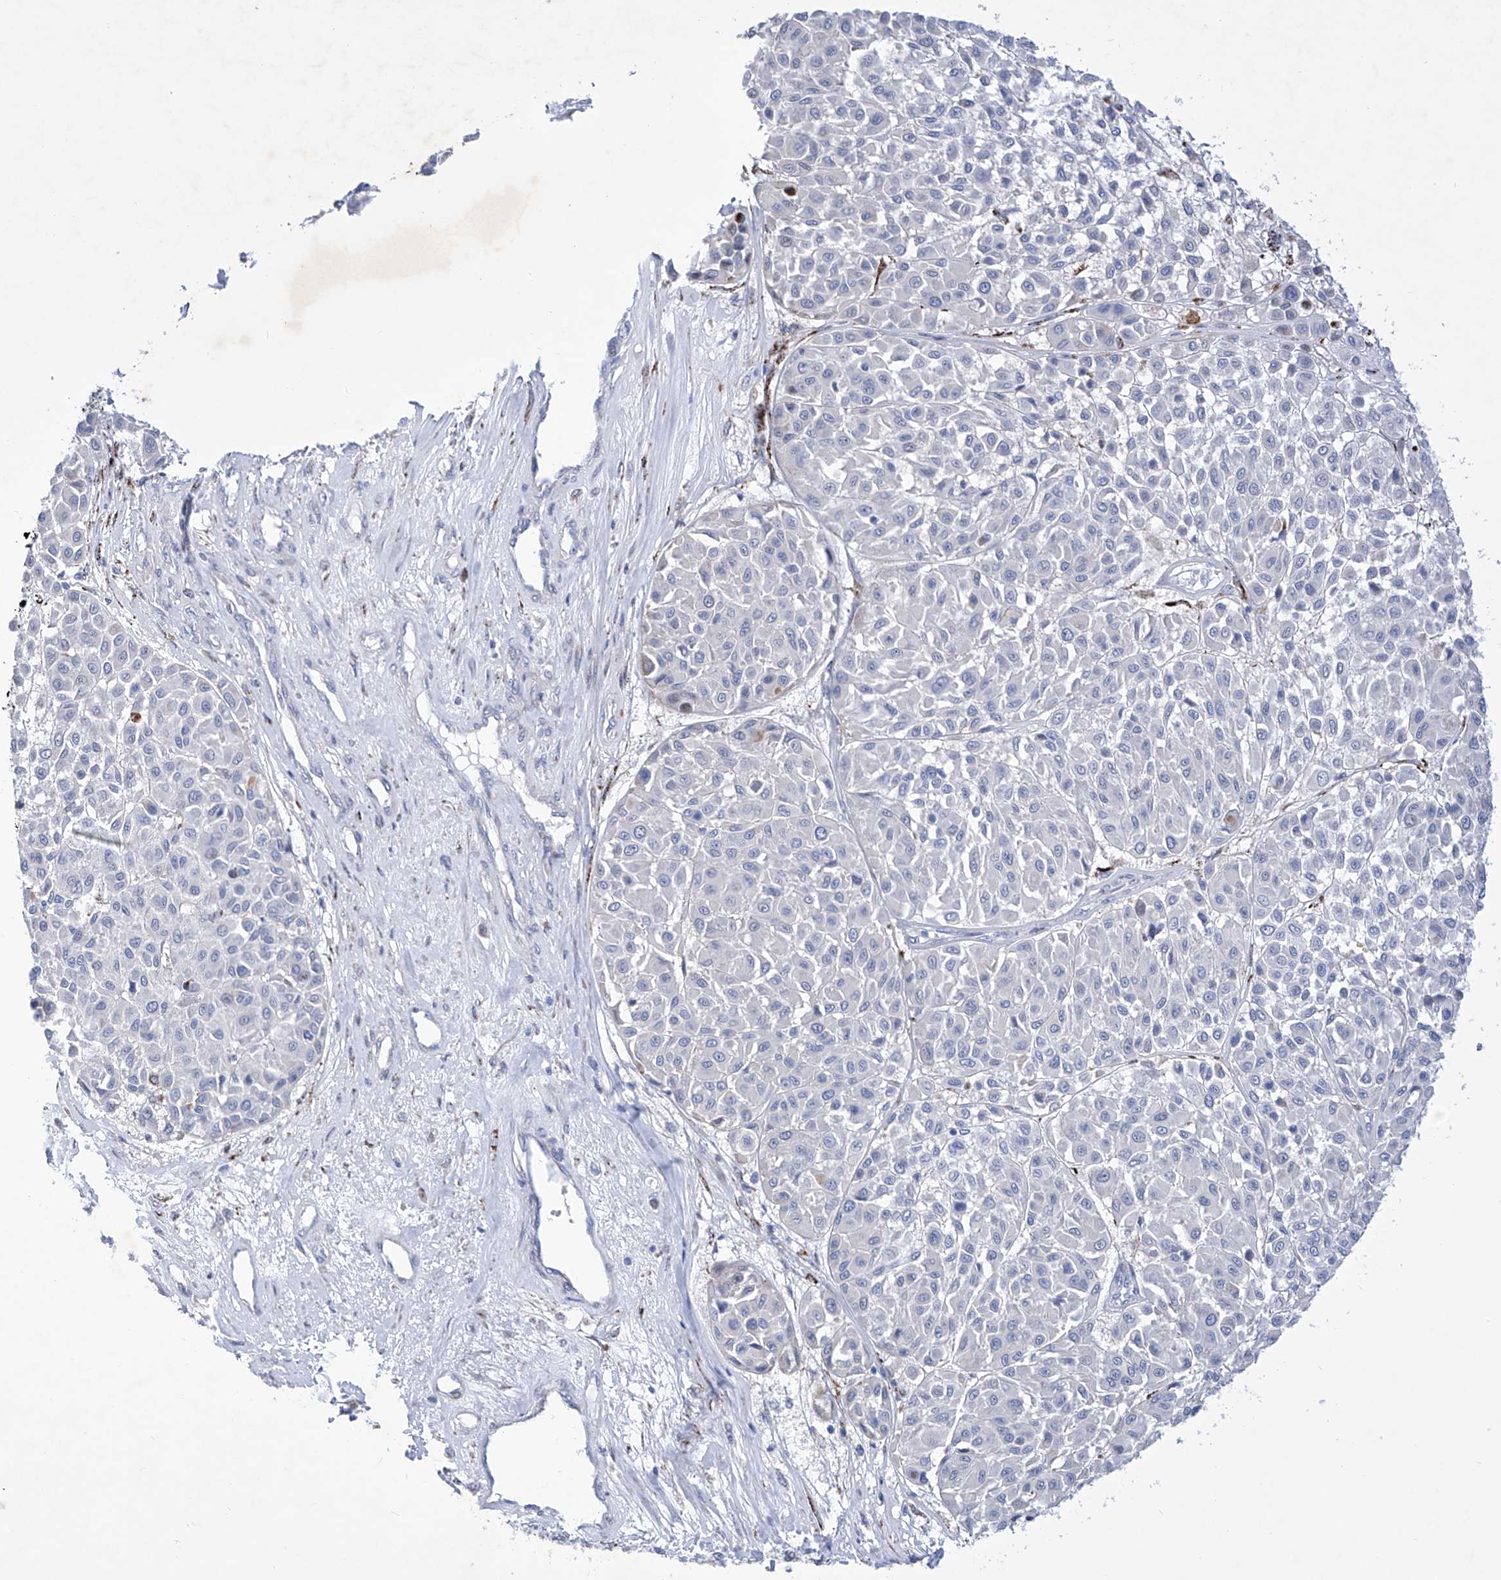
{"staining": {"intensity": "negative", "quantity": "none", "location": "none"}, "tissue": "melanoma", "cell_type": "Tumor cells", "image_type": "cancer", "snomed": [{"axis": "morphology", "description": "Malignant melanoma, Metastatic site"}, {"axis": "topography", "description": "Soft tissue"}], "caption": "DAB (3,3'-diaminobenzidine) immunohistochemical staining of human malignant melanoma (metastatic site) demonstrates no significant staining in tumor cells.", "gene": "C1orf87", "patient": {"sex": "male", "age": 41}}